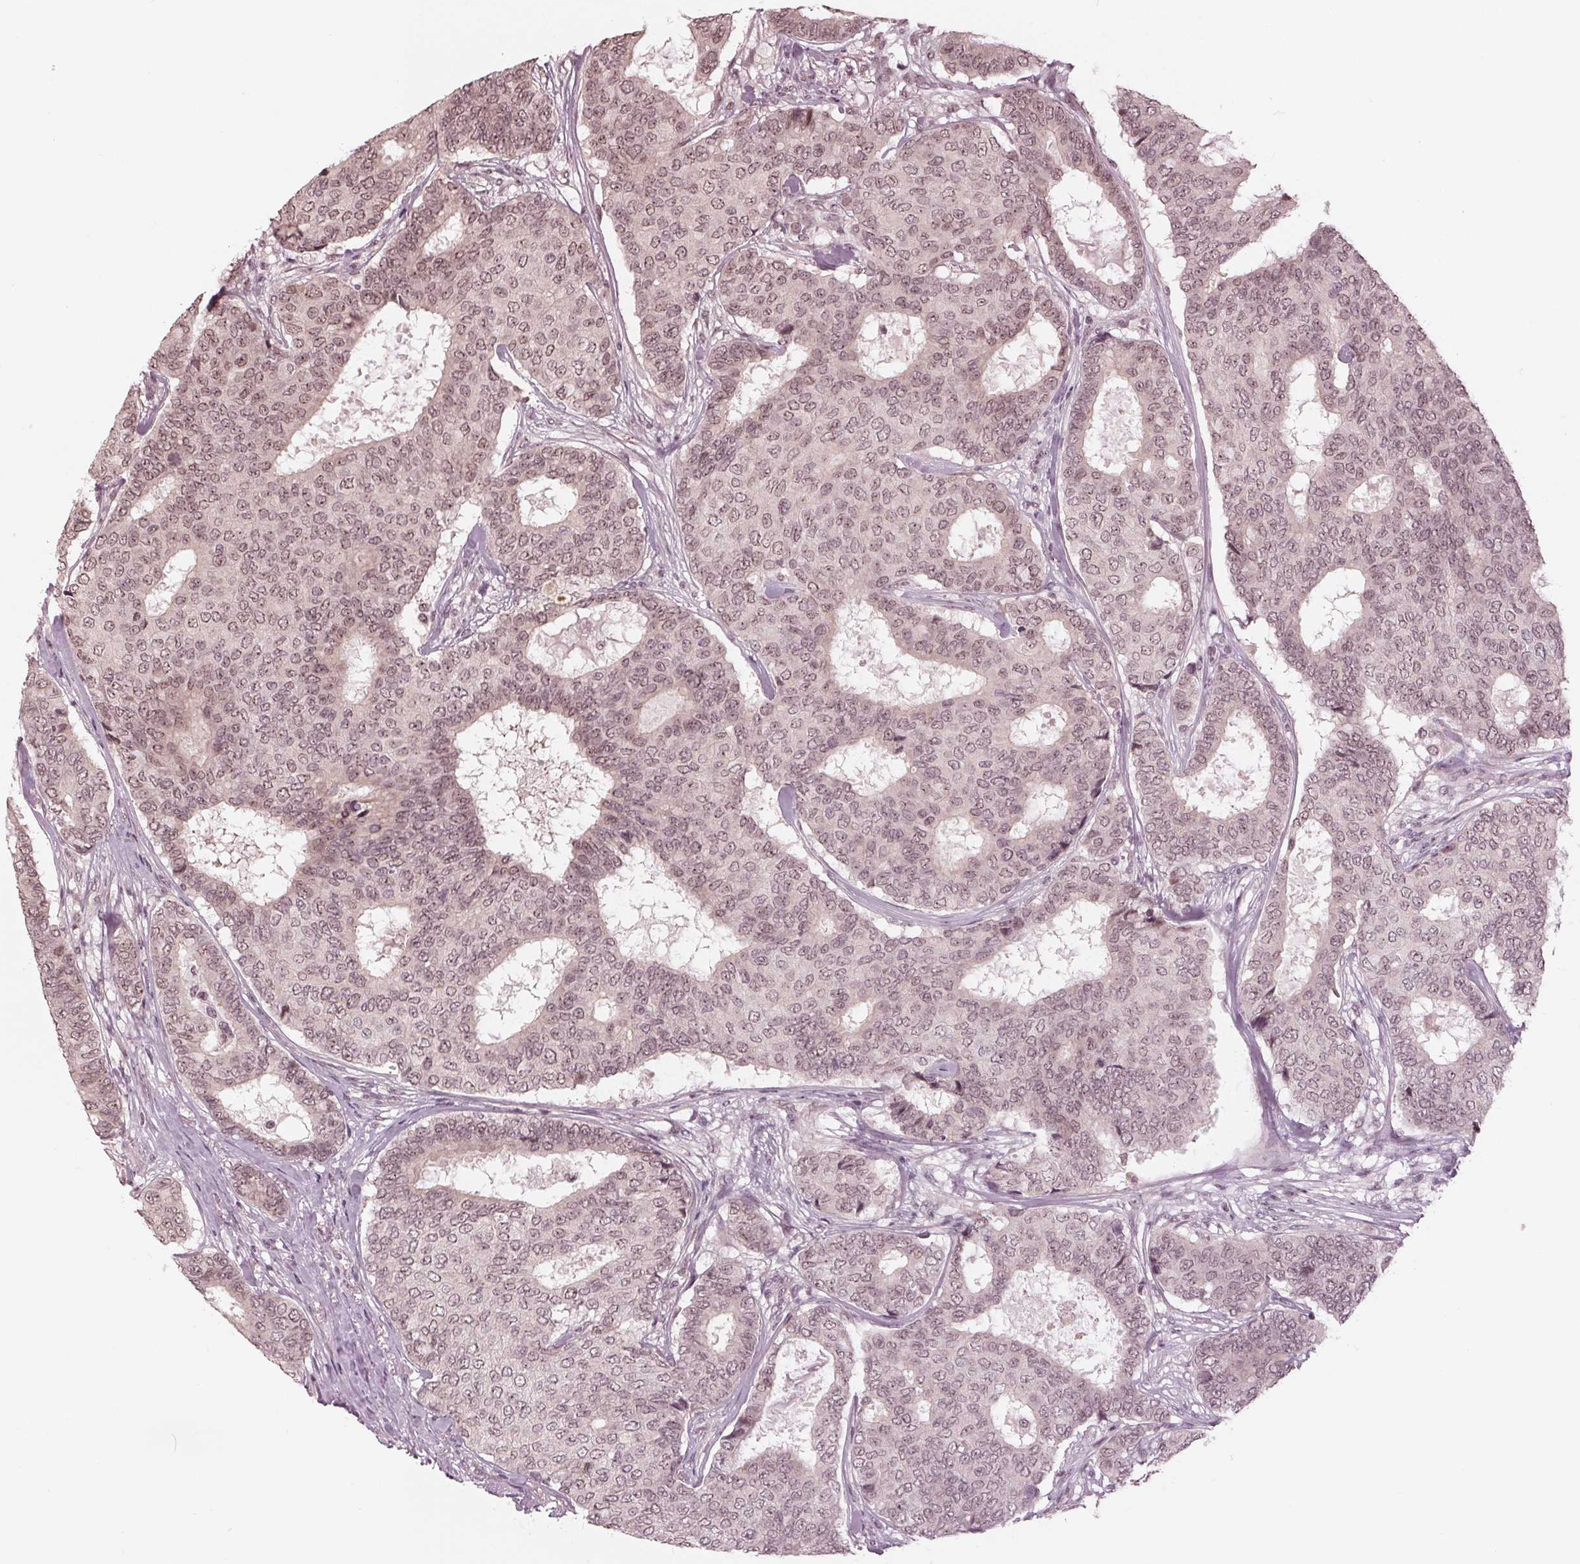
{"staining": {"intensity": "weak", "quantity": ">75%", "location": "nuclear"}, "tissue": "breast cancer", "cell_type": "Tumor cells", "image_type": "cancer", "snomed": [{"axis": "morphology", "description": "Duct carcinoma"}, {"axis": "topography", "description": "Breast"}], "caption": "About >75% of tumor cells in breast invasive ductal carcinoma display weak nuclear protein staining as visualized by brown immunohistochemical staining.", "gene": "SLX4", "patient": {"sex": "female", "age": 75}}